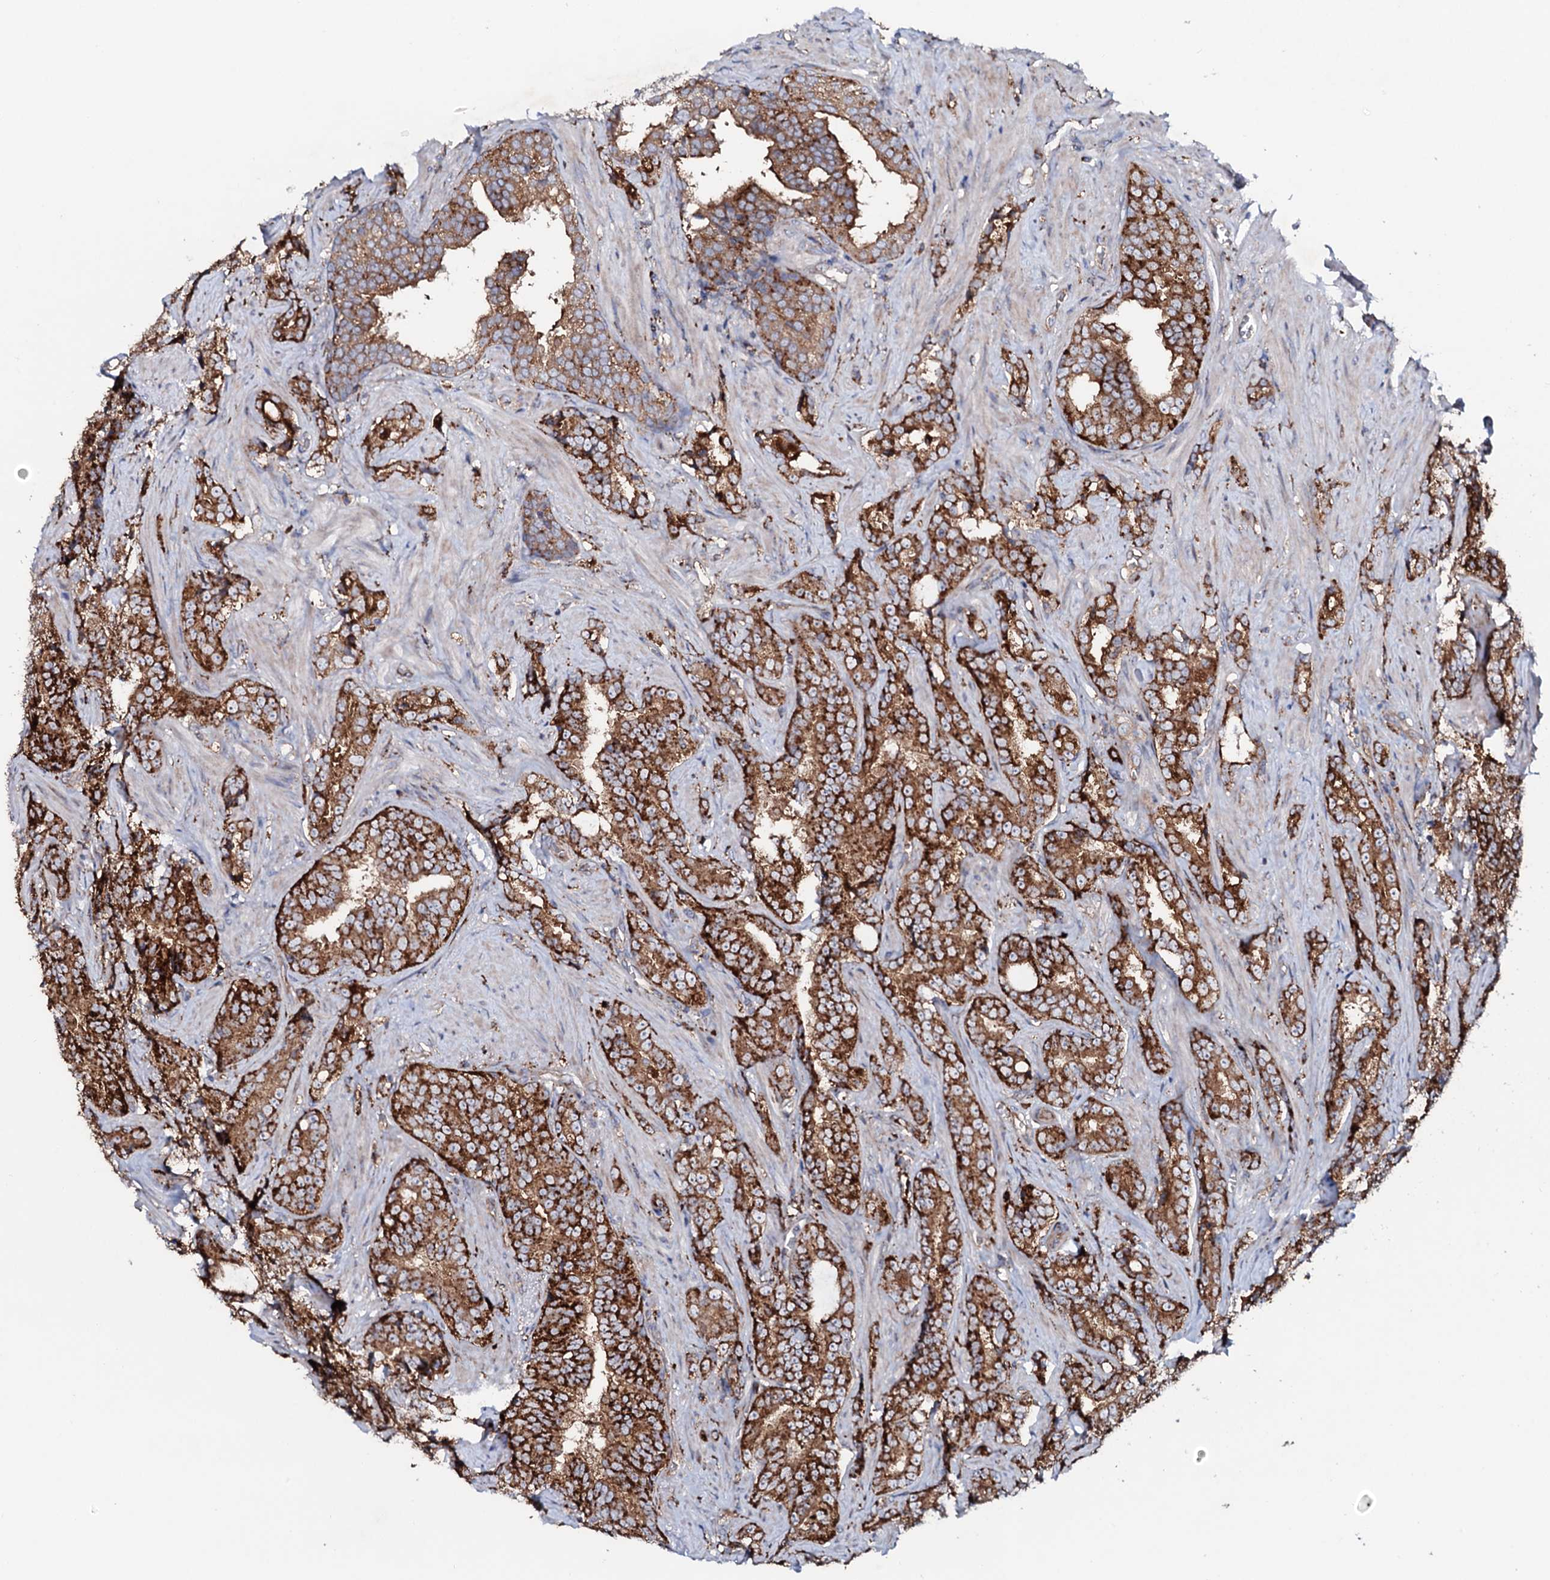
{"staining": {"intensity": "moderate", "quantity": ">75%", "location": "cytoplasmic/membranous"}, "tissue": "prostate cancer", "cell_type": "Tumor cells", "image_type": "cancer", "snomed": [{"axis": "morphology", "description": "Adenocarcinoma, High grade"}, {"axis": "topography", "description": "Prostate and seminal vesicle, NOS"}], "caption": "Tumor cells display medium levels of moderate cytoplasmic/membranous positivity in approximately >75% of cells in prostate cancer (adenocarcinoma (high-grade)). The protein is stained brown, and the nuclei are stained in blue (DAB IHC with brightfield microscopy, high magnification).", "gene": "P2RX4", "patient": {"sex": "male", "age": 67}}